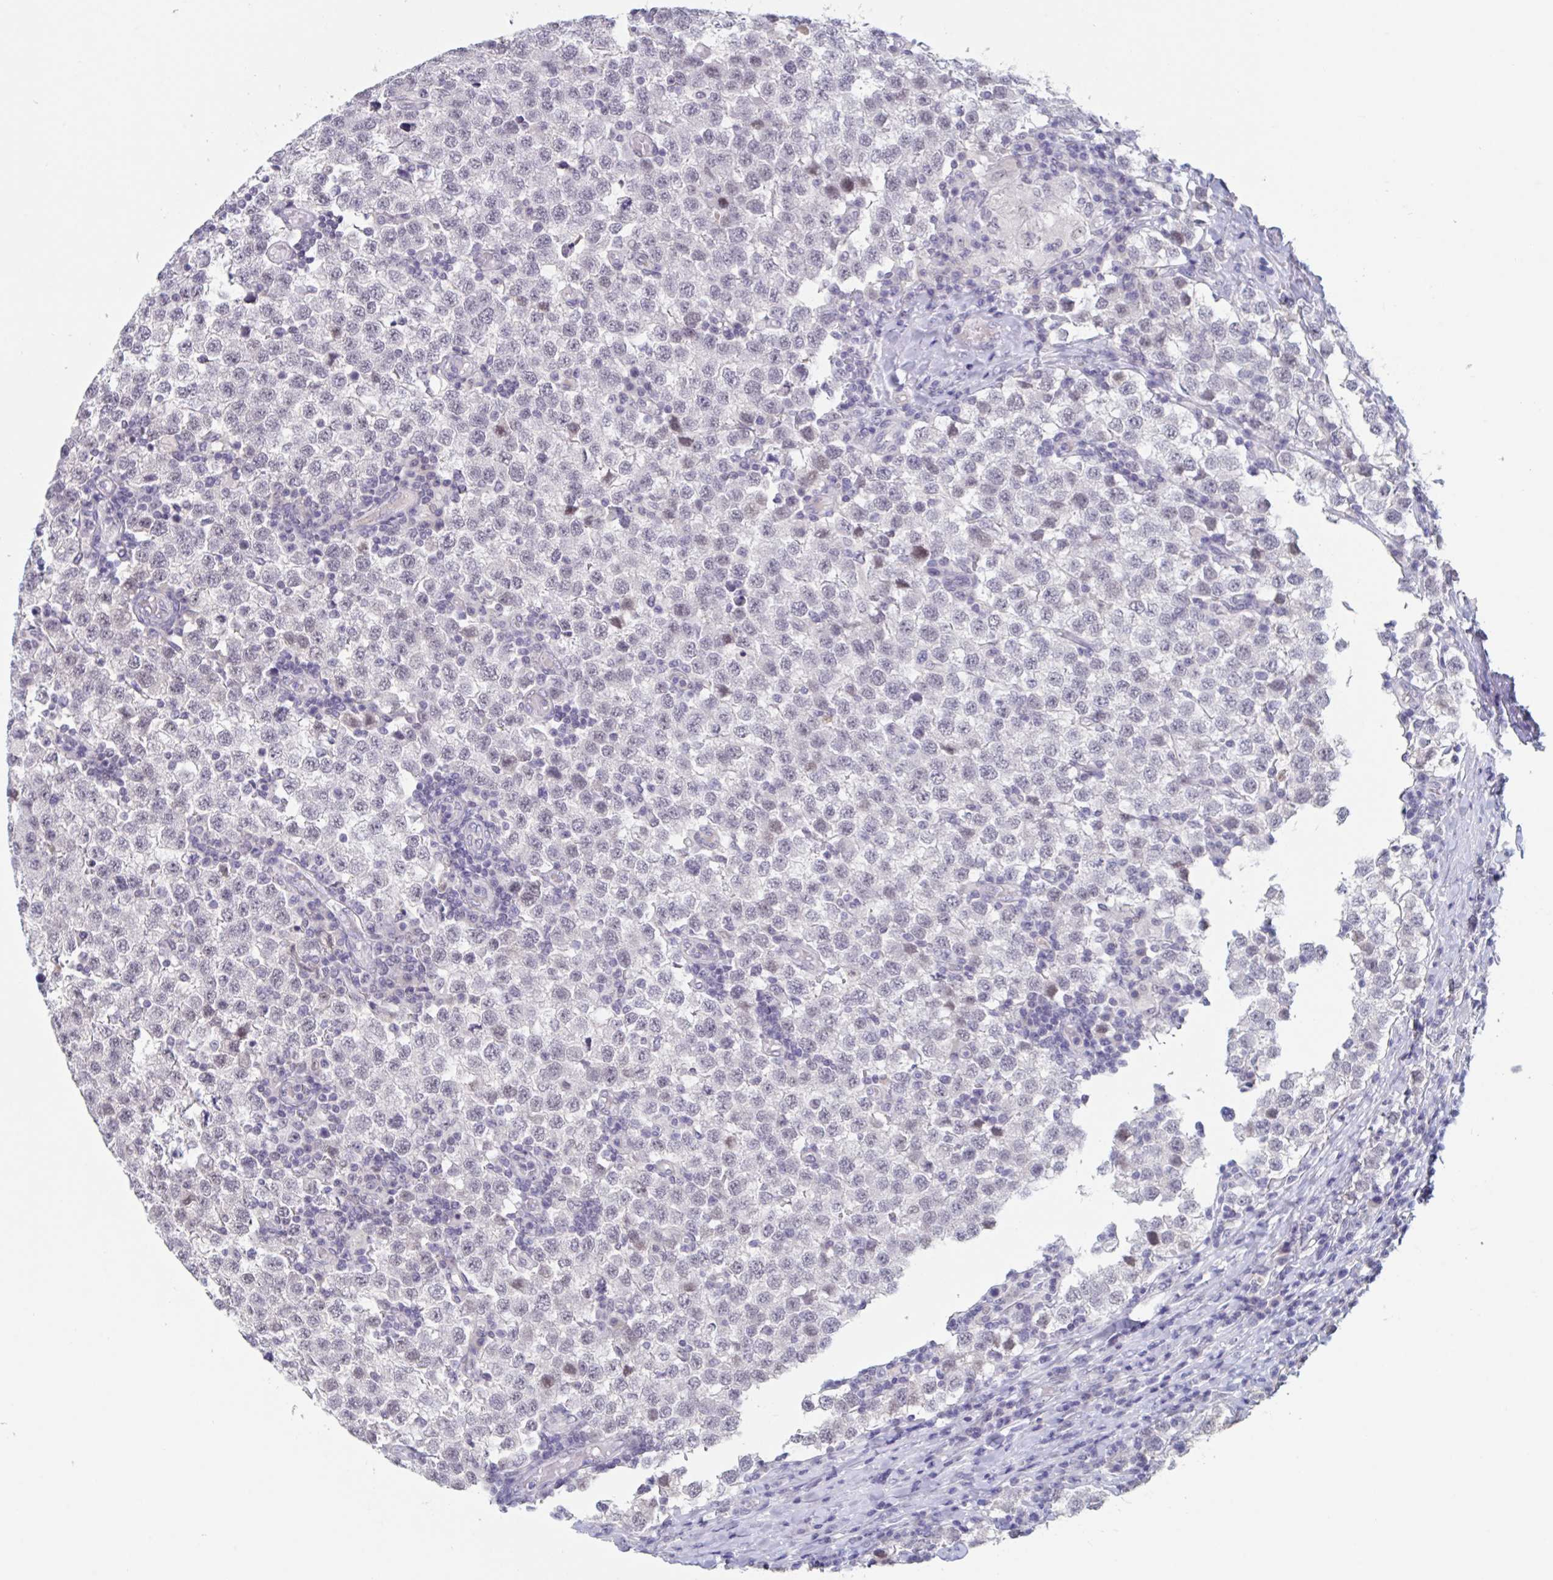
{"staining": {"intensity": "weak", "quantity": "<25%", "location": "nuclear"}, "tissue": "testis cancer", "cell_type": "Tumor cells", "image_type": "cancer", "snomed": [{"axis": "morphology", "description": "Seminoma, NOS"}, {"axis": "topography", "description": "Testis"}], "caption": "Protein analysis of testis cancer (seminoma) reveals no significant staining in tumor cells.", "gene": "KDM4D", "patient": {"sex": "male", "age": 34}}